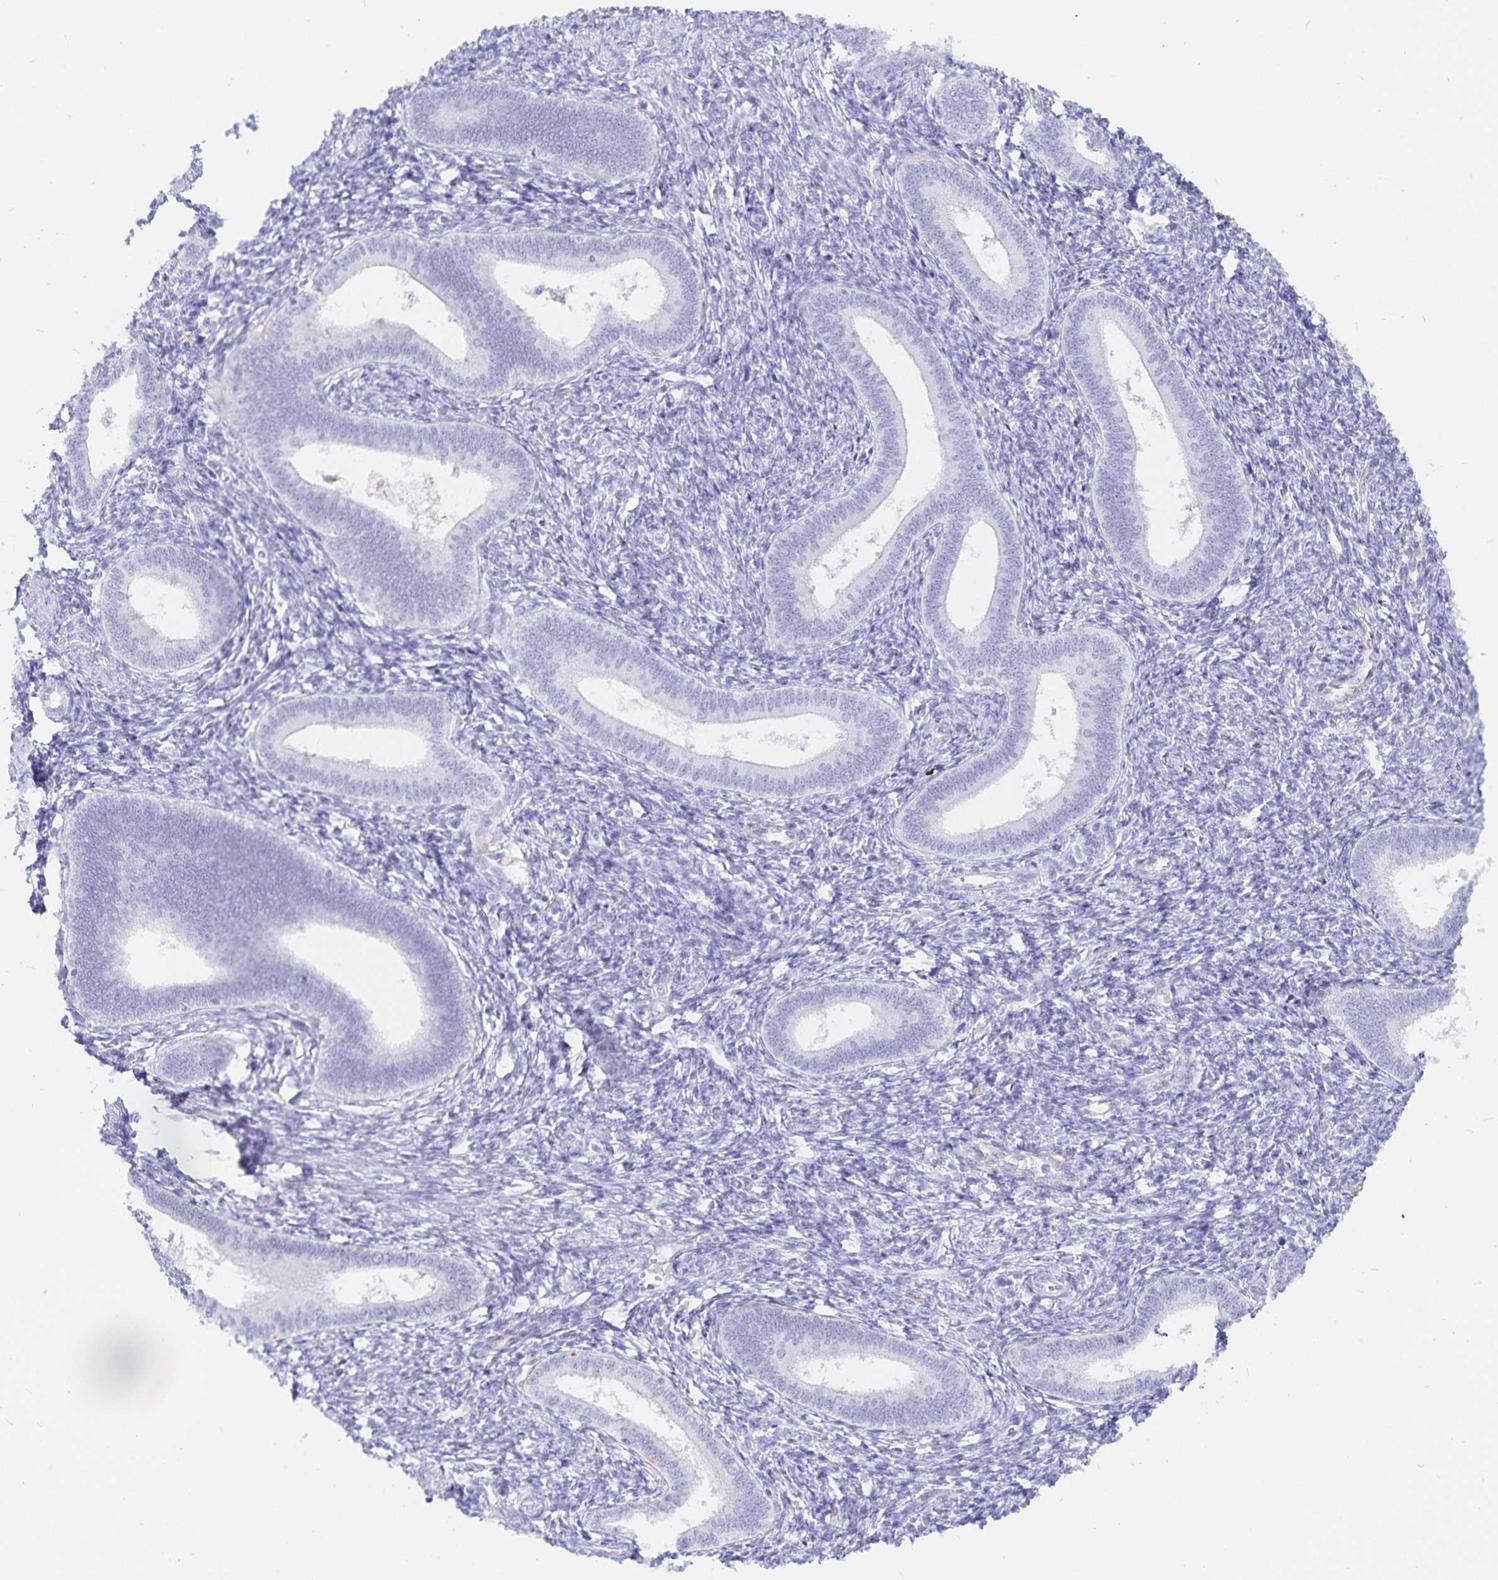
{"staining": {"intensity": "negative", "quantity": "none", "location": "none"}, "tissue": "endometrium", "cell_type": "Cells in endometrial stroma", "image_type": "normal", "snomed": [{"axis": "morphology", "description": "Normal tissue, NOS"}, {"axis": "topography", "description": "Endometrium"}], "caption": "IHC micrograph of benign human endometrium stained for a protein (brown), which exhibits no staining in cells in endometrial stroma. (Brightfield microscopy of DAB (3,3'-diaminobenzidine) IHC at high magnification).", "gene": "INSL5", "patient": {"sex": "female", "age": 41}}